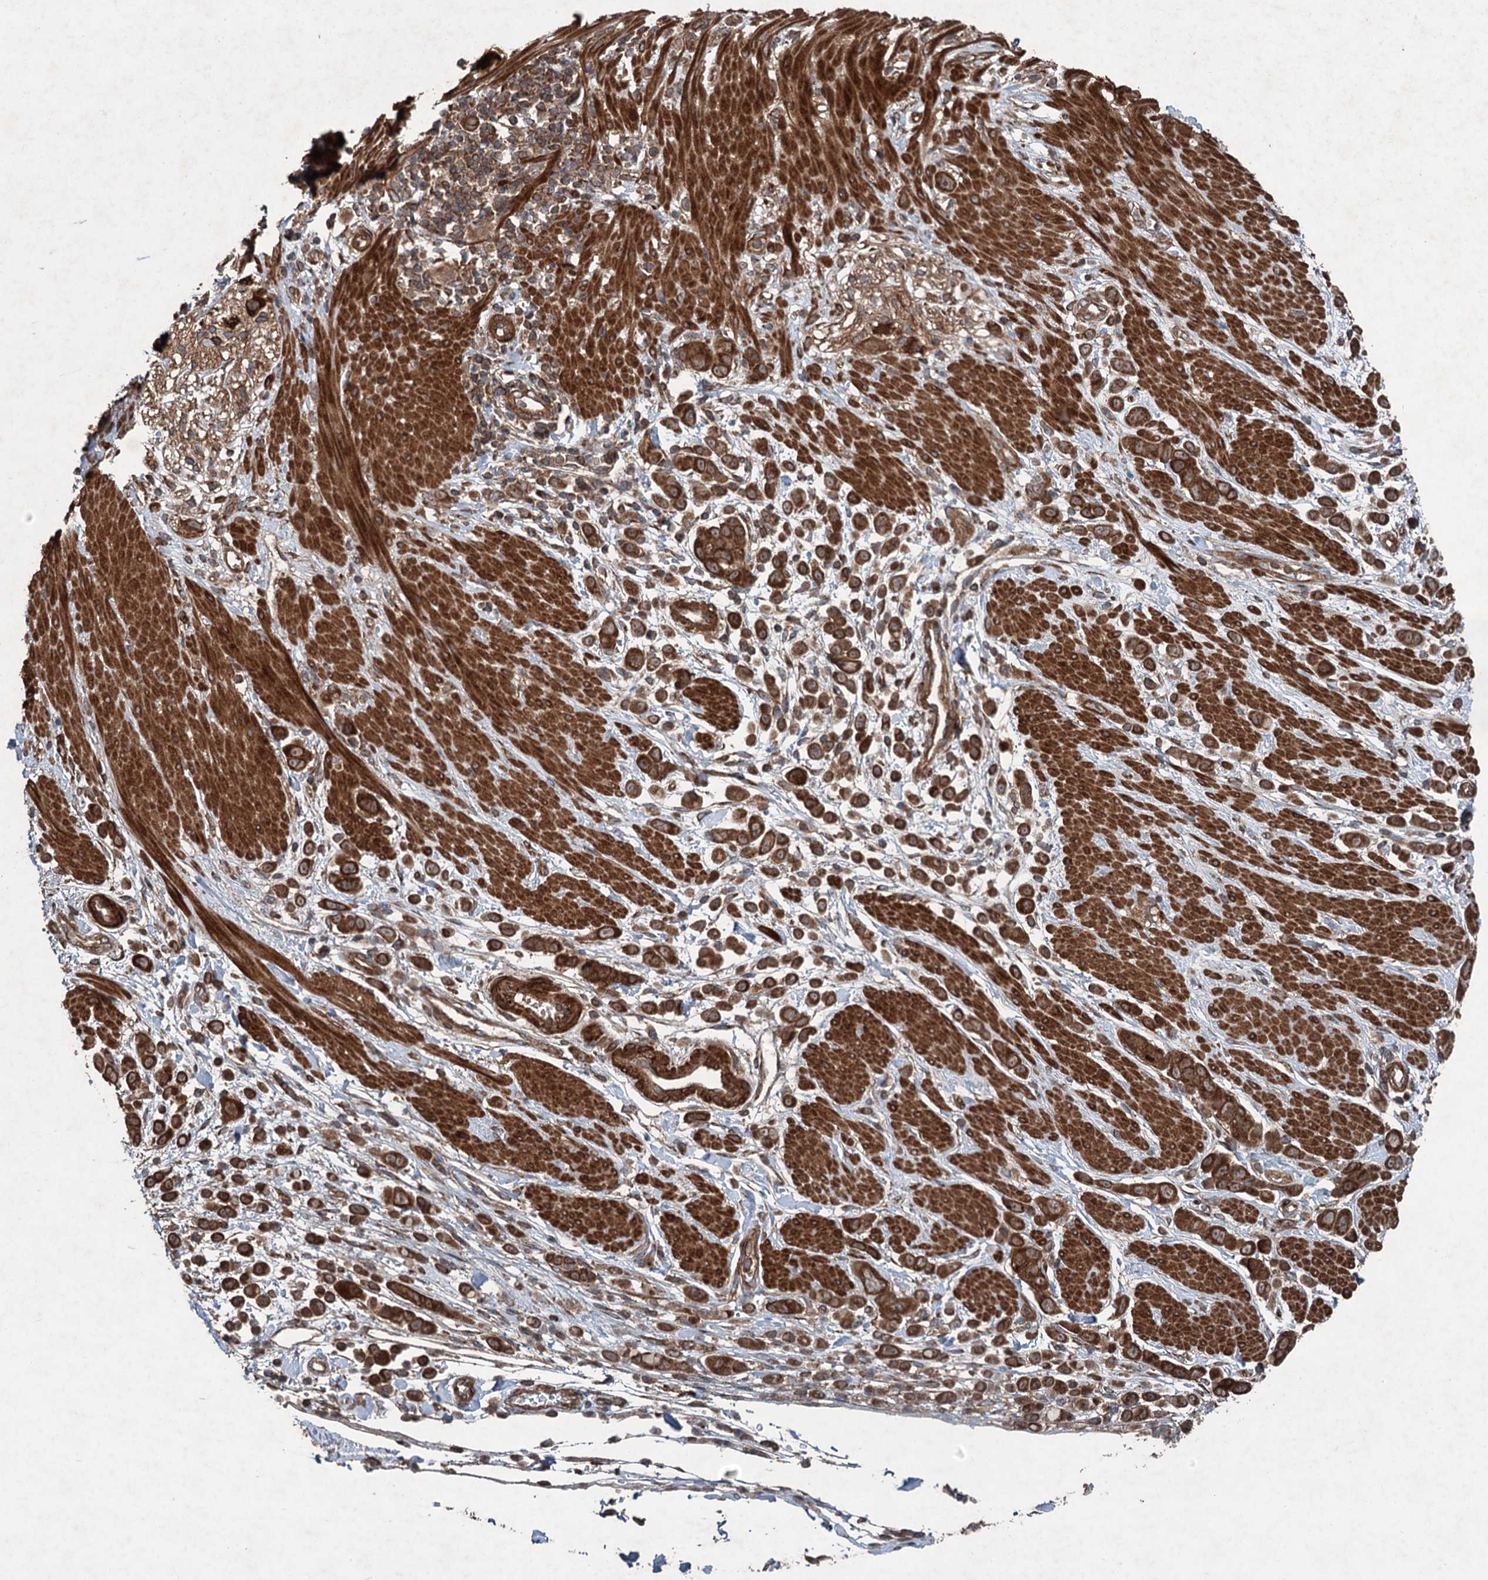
{"staining": {"intensity": "strong", "quantity": ">75%", "location": "cytoplasmic/membranous"}, "tissue": "pancreatic cancer", "cell_type": "Tumor cells", "image_type": "cancer", "snomed": [{"axis": "morphology", "description": "Normal tissue, NOS"}, {"axis": "morphology", "description": "Adenocarcinoma, NOS"}, {"axis": "topography", "description": "Pancreas"}], "caption": "Pancreatic adenocarcinoma stained with a brown dye exhibits strong cytoplasmic/membranous positive expression in approximately >75% of tumor cells.", "gene": "RNF214", "patient": {"sex": "female", "age": 64}}